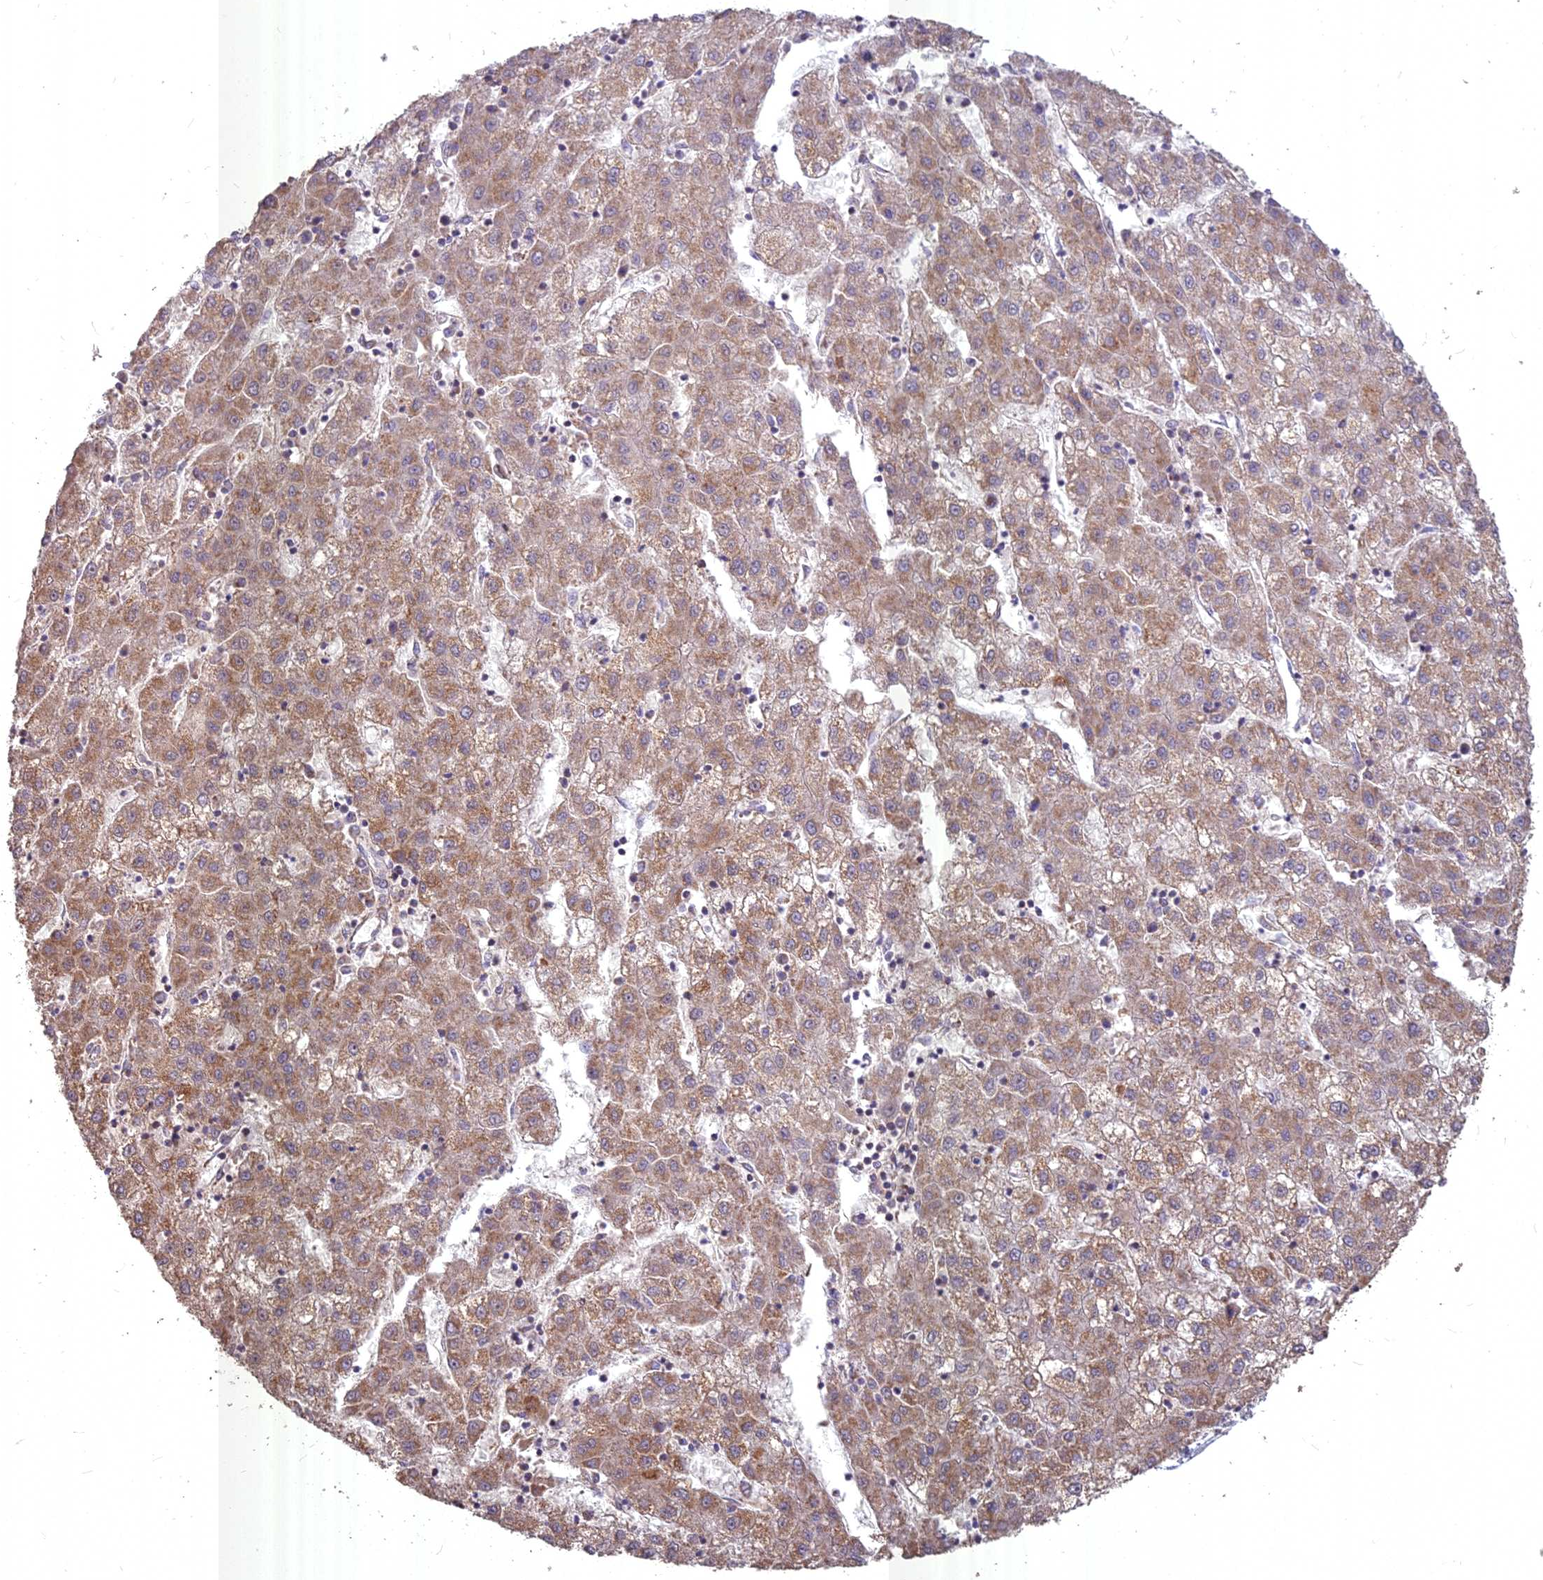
{"staining": {"intensity": "moderate", "quantity": ">75%", "location": "cytoplasmic/membranous"}, "tissue": "liver cancer", "cell_type": "Tumor cells", "image_type": "cancer", "snomed": [{"axis": "morphology", "description": "Carcinoma, Hepatocellular, NOS"}, {"axis": "topography", "description": "Liver"}], "caption": "Protein expression analysis of human liver cancer reveals moderate cytoplasmic/membranous expression in approximately >75% of tumor cells.", "gene": "COX11", "patient": {"sex": "male", "age": 72}}